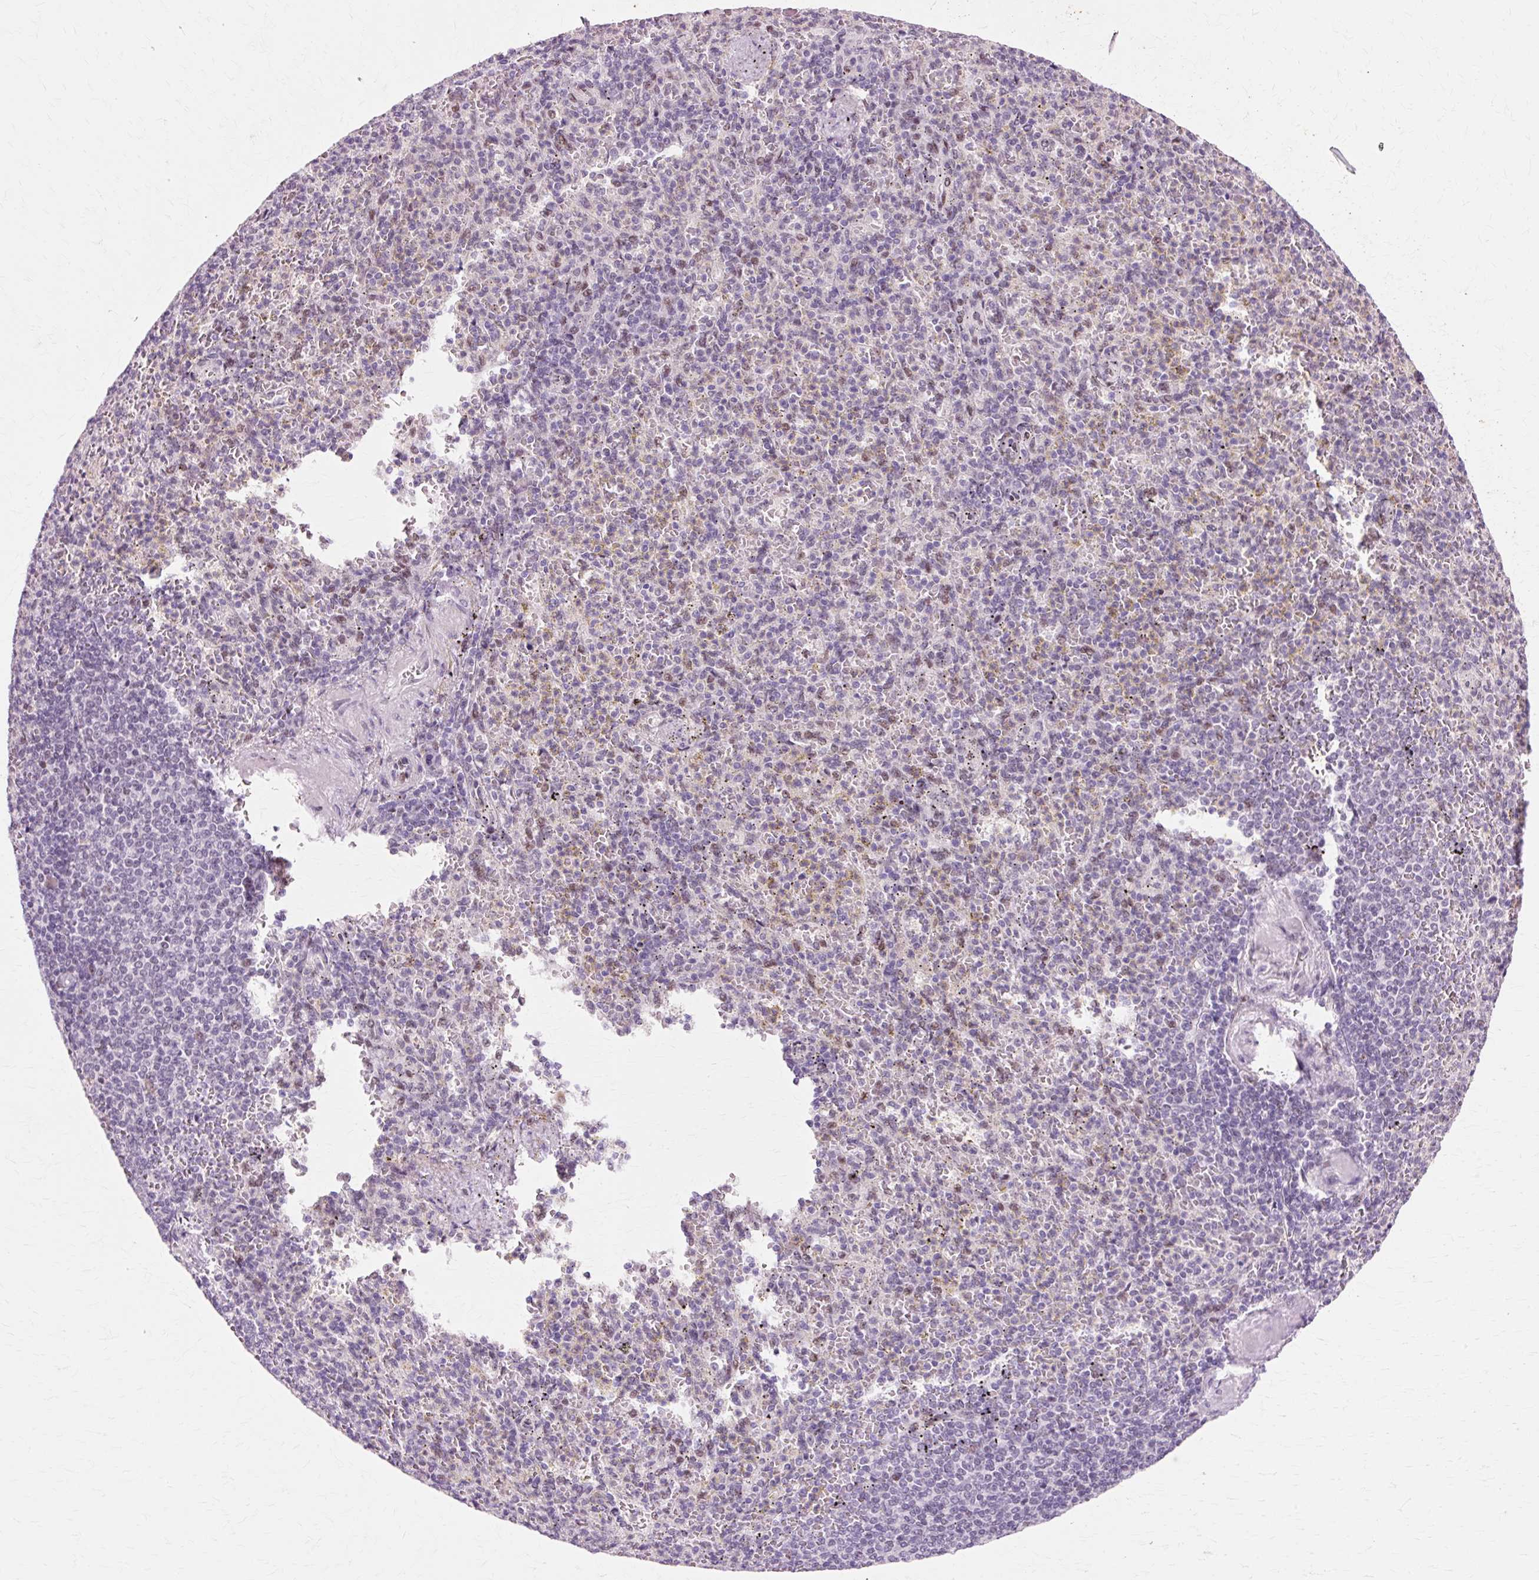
{"staining": {"intensity": "weak", "quantity": "25%-75%", "location": "nuclear"}, "tissue": "spleen", "cell_type": "Cells in red pulp", "image_type": "normal", "snomed": [{"axis": "morphology", "description": "Normal tissue, NOS"}, {"axis": "topography", "description": "Spleen"}], "caption": "Immunohistochemical staining of benign human spleen exhibits 25%-75% levels of weak nuclear protein staining in about 25%-75% of cells in red pulp. (IHC, brightfield microscopy, high magnification).", "gene": "MACROD2", "patient": {"sex": "female", "age": 74}}